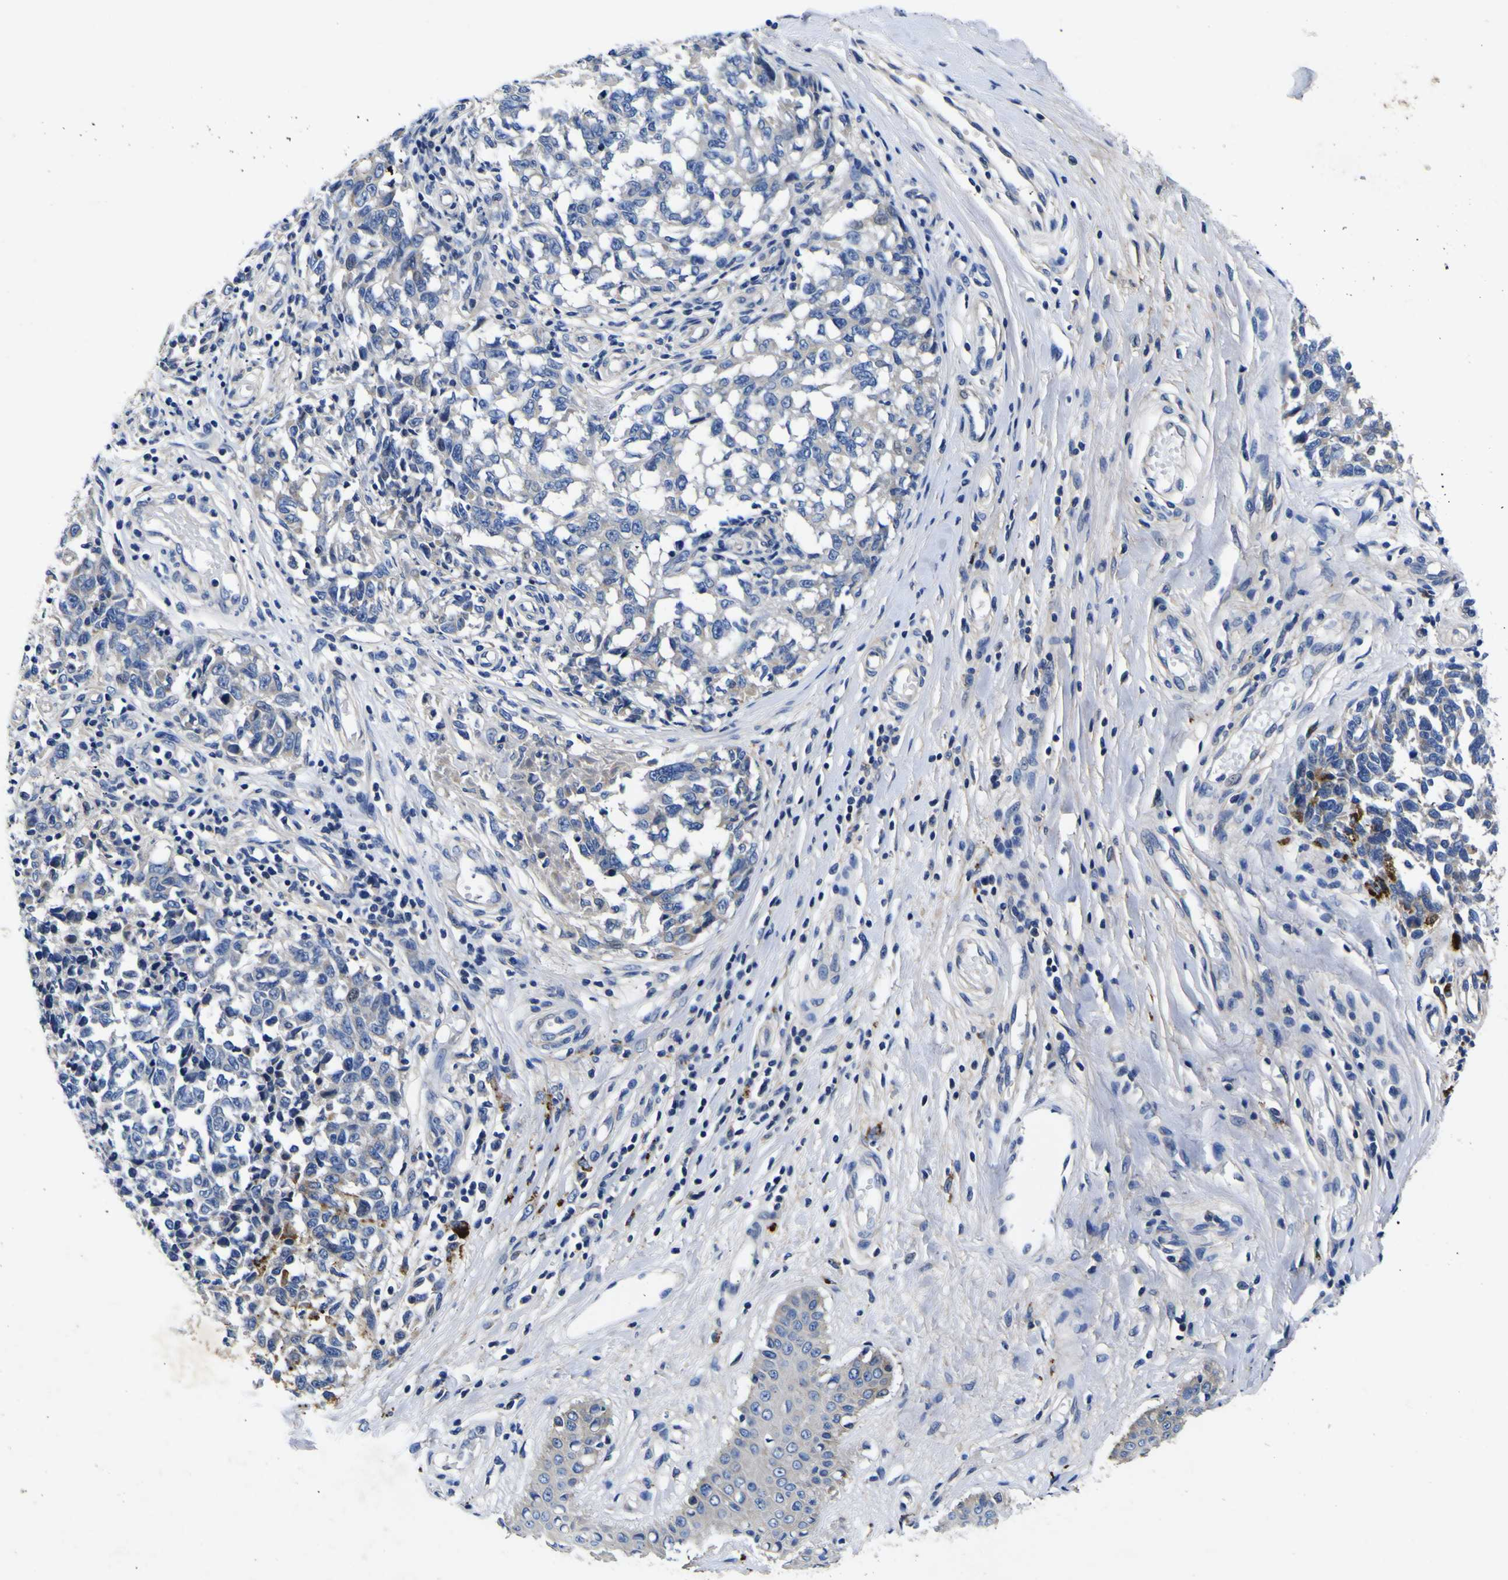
{"staining": {"intensity": "negative", "quantity": "none", "location": "none"}, "tissue": "melanoma", "cell_type": "Tumor cells", "image_type": "cancer", "snomed": [{"axis": "morphology", "description": "Malignant melanoma, NOS"}, {"axis": "topography", "description": "Skin"}], "caption": "Malignant melanoma was stained to show a protein in brown. There is no significant expression in tumor cells.", "gene": "VASN", "patient": {"sex": "female", "age": 64}}